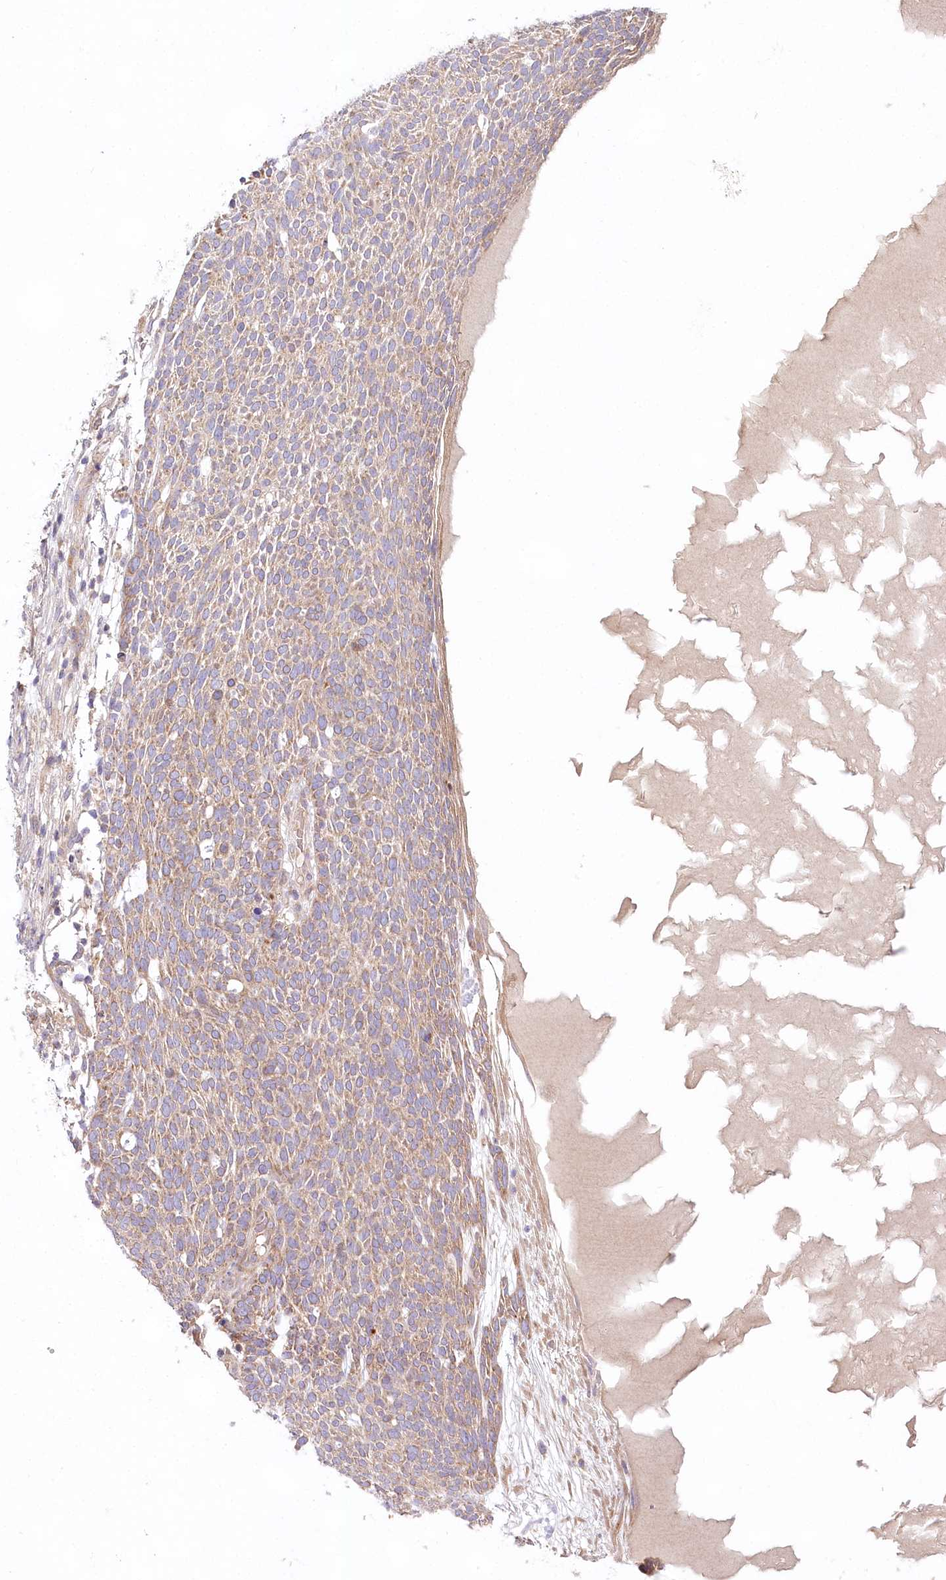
{"staining": {"intensity": "moderate", "quantity": ">75%", "location": "cytoplasmic/membranous"}, "tissue": "skin cancer", "cell_type": "Tumor cells", "image_type": "cancer", "snomed": [{"axis": "morphology", "description": "Squamous cell carcinoma, NOS"}, {"axis": "topography", "description": "Skin"}], "caption": "Squamous cell carcinoma (skin) tissue exhibits moderate cytoplasmic/membranous staining in approximately >75% of tumor cells", "gene": "PYROXD1", "patient": {"sex": "female", "age": 90}}